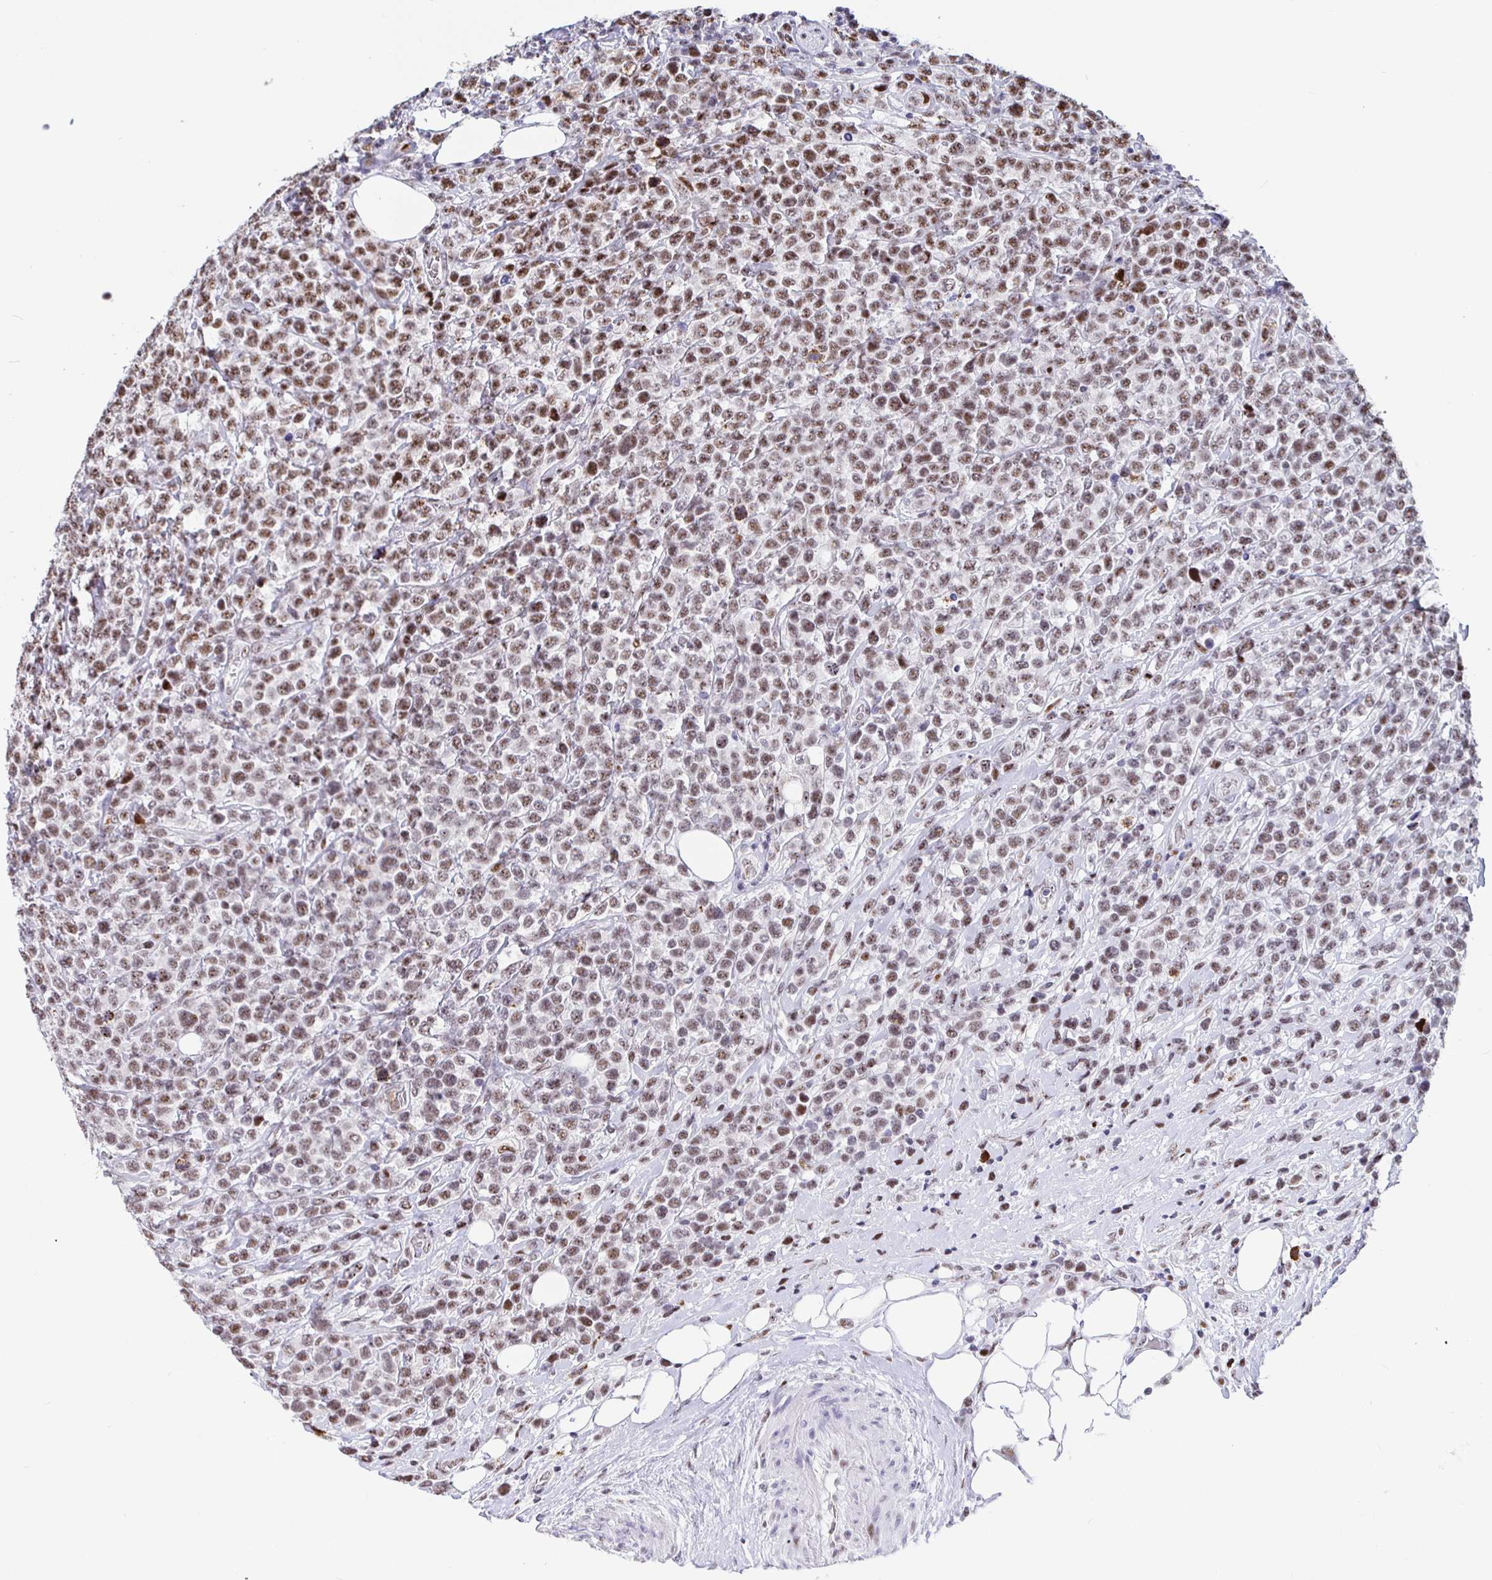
{"staining": {"intensity": "moderate", "quantity": "25%-75%", "location": "nuclear"}, "tissue": "lymphoma", "cell_type": "Tumor cells", "image_type": "cancer", "snomed": [{"axis": "morphology", "description": "Malignant lymphoma, non-Hodgkin's type, High grade"}, {"axis": "topography", "description": "Soft tissue"}], "caption": "Immunohistochemistry histopathology image of neoplastic tissue: malignant lymphoma, non-Hodgkin's type (high-grade) stained using immunohistochemistry shows medium levels of moderate protein expression localized specifically in the nuclear of tumor cells, appearing as a nuclear brown color.", "gene": "SETD5", "patient": {"sex": "female", "age": 56}}